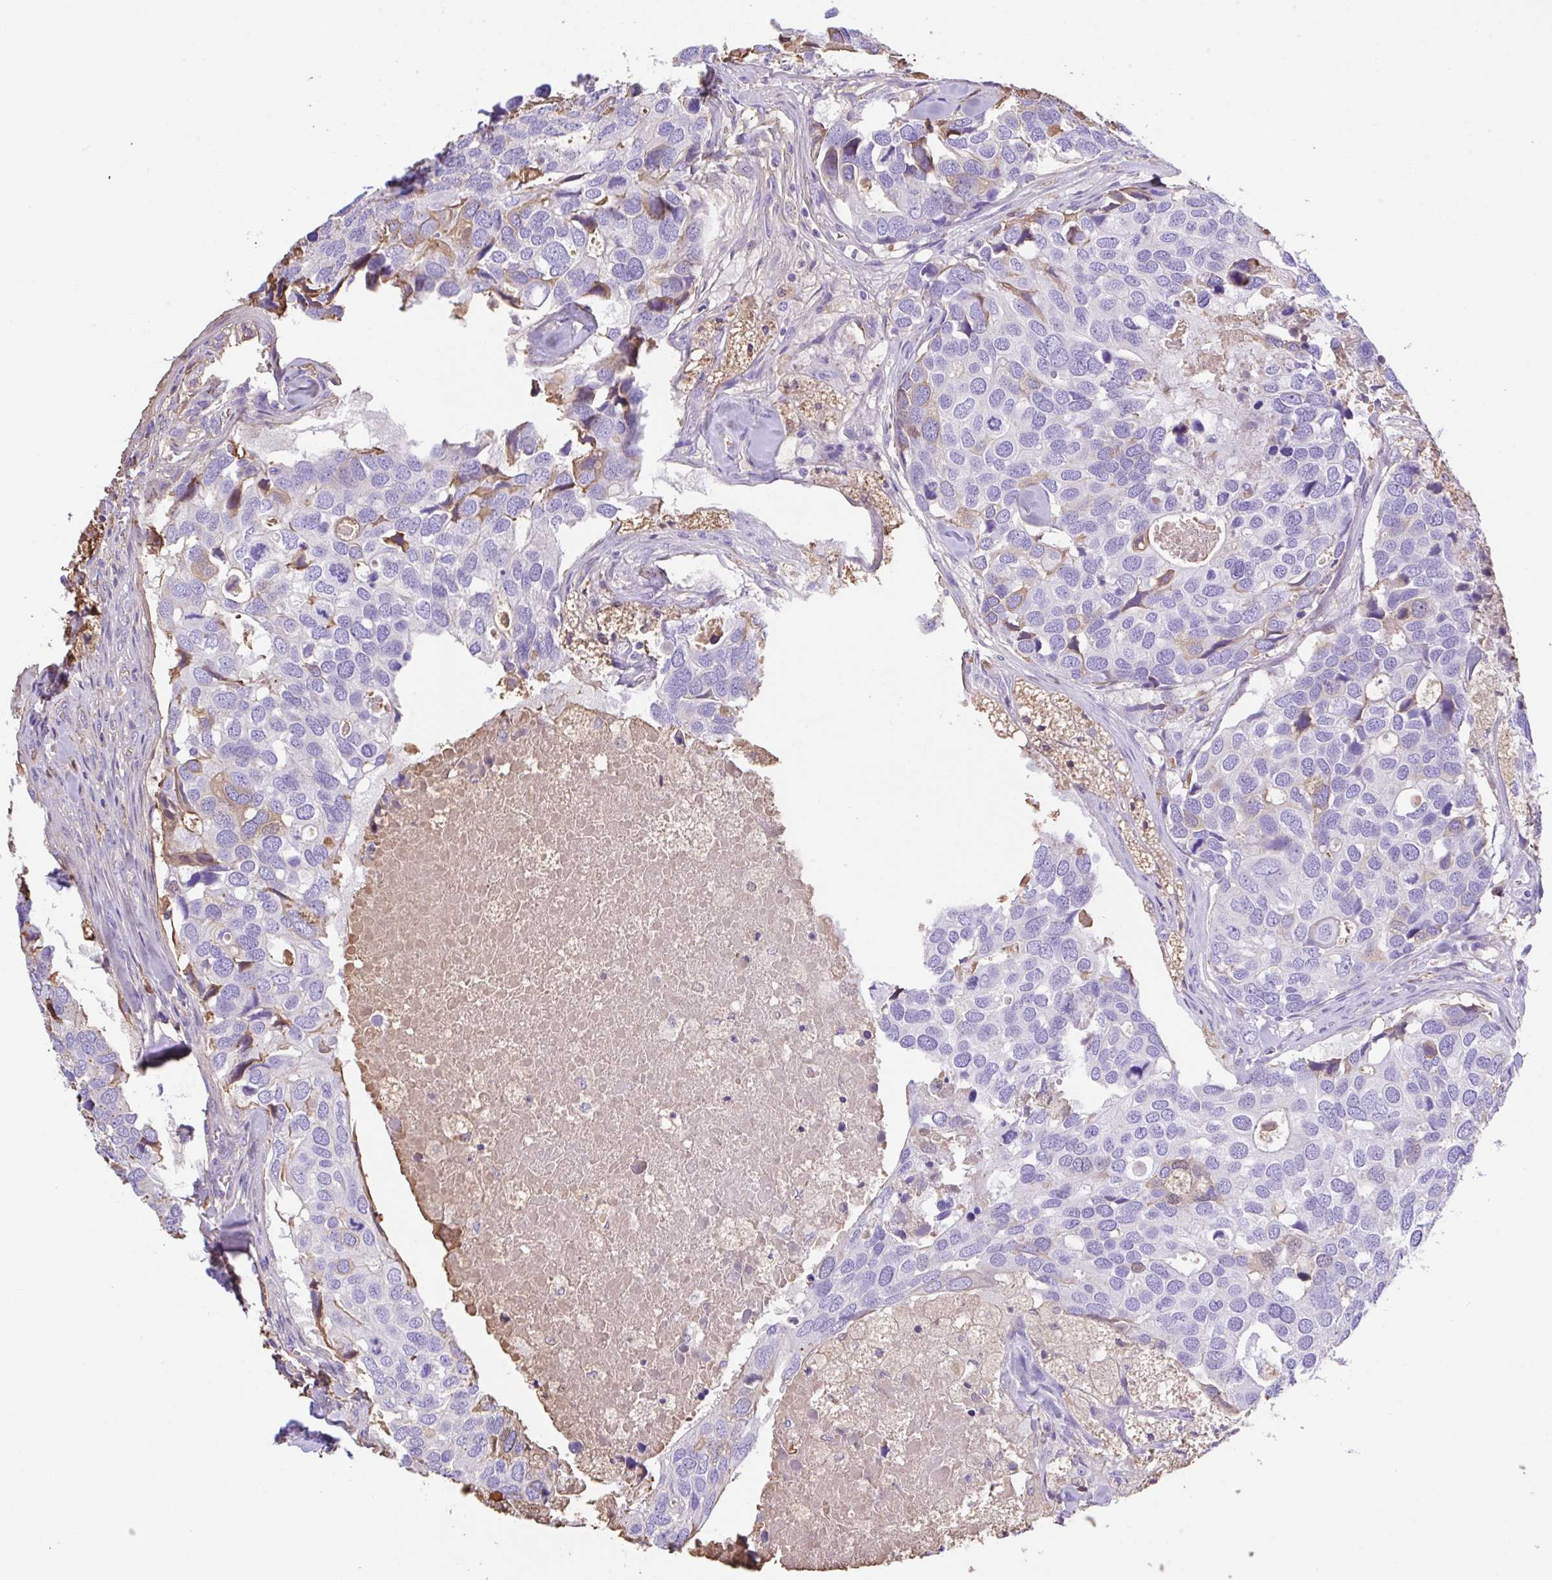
{"staining": {"intensity": "weak", "quantity": "<25%", "location": "cytoplasmic/membranous"}, "tissue": "breast cancer", "cell_type": "Tumor cells", "image_type": "cancer", "snomed": [{"axis": "morphology", "description": "Duct carcinoma"}, {"axis": "topography", "description": "Breast"}], "caption": "The micrograph demonstrates no staining of tumor cells in breast invasive ductal carcinoma. The staining was performed using DAB to visualize the protein expression in brown, while the nuclei were stained in blue with hematoxylin (Magnification: 20x).", "gene": "HOXC12", "patient": {"sex": "female", "age": 83}}